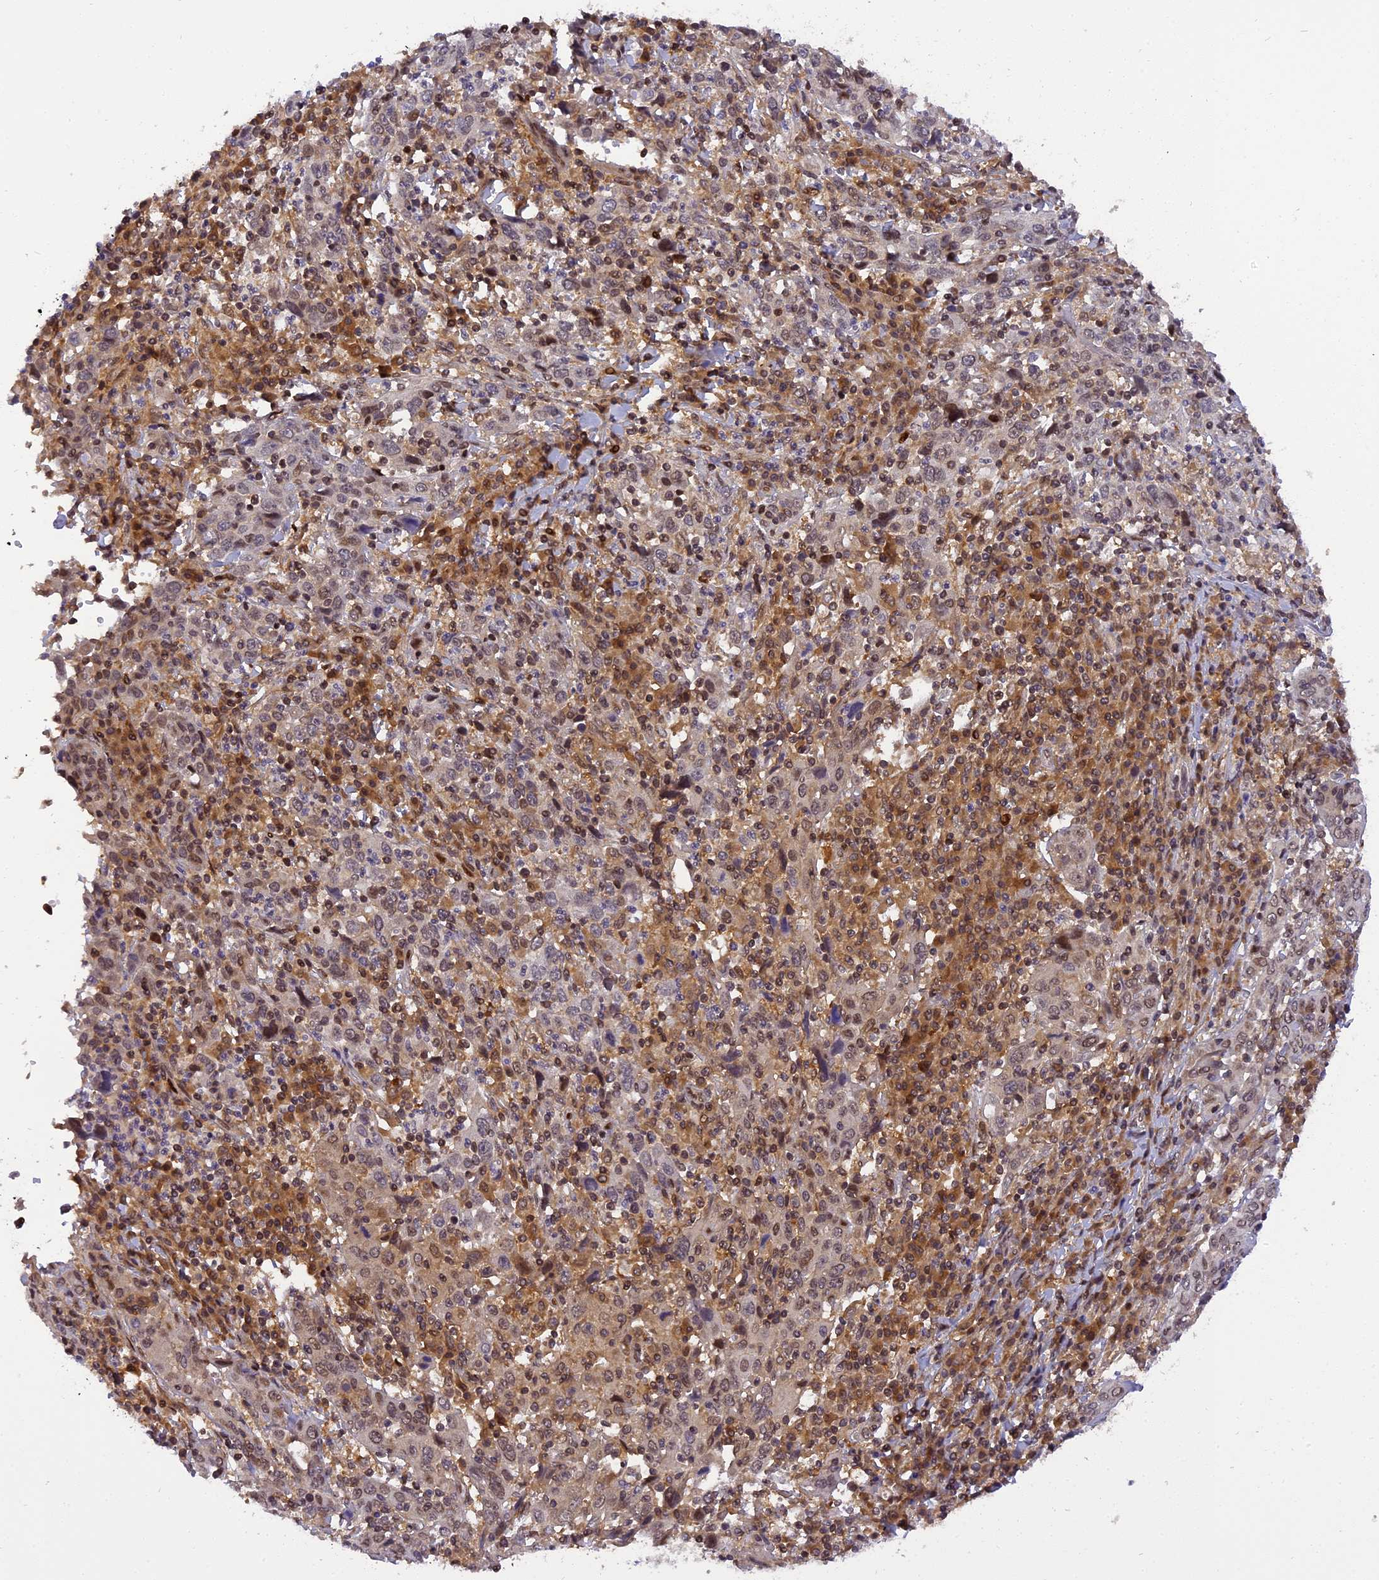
{"staining": {"intensity": "moderate", "quantity": "<25%", "location": "cytoplasmic/membranous,nuclear"}, "tissue": "cervical cancer", "cell_type": "Tumor cells", "image_type": "cancer", "snomed": [{"axis": "morphology", "description": "Squamous cell carcinoma, NOS"}, {"axis": "topography", "description": "Cervix"}], "caption": "Squamous cell carcinoma (cervical) tissue shows moderate cytoplasmic/membranous and nuclear expression in approximately <25% of tumor cells, visualized by immunohistochemistry.", "gene": "RABGGTA", "patient": {"sex": "female", "age": 46}}